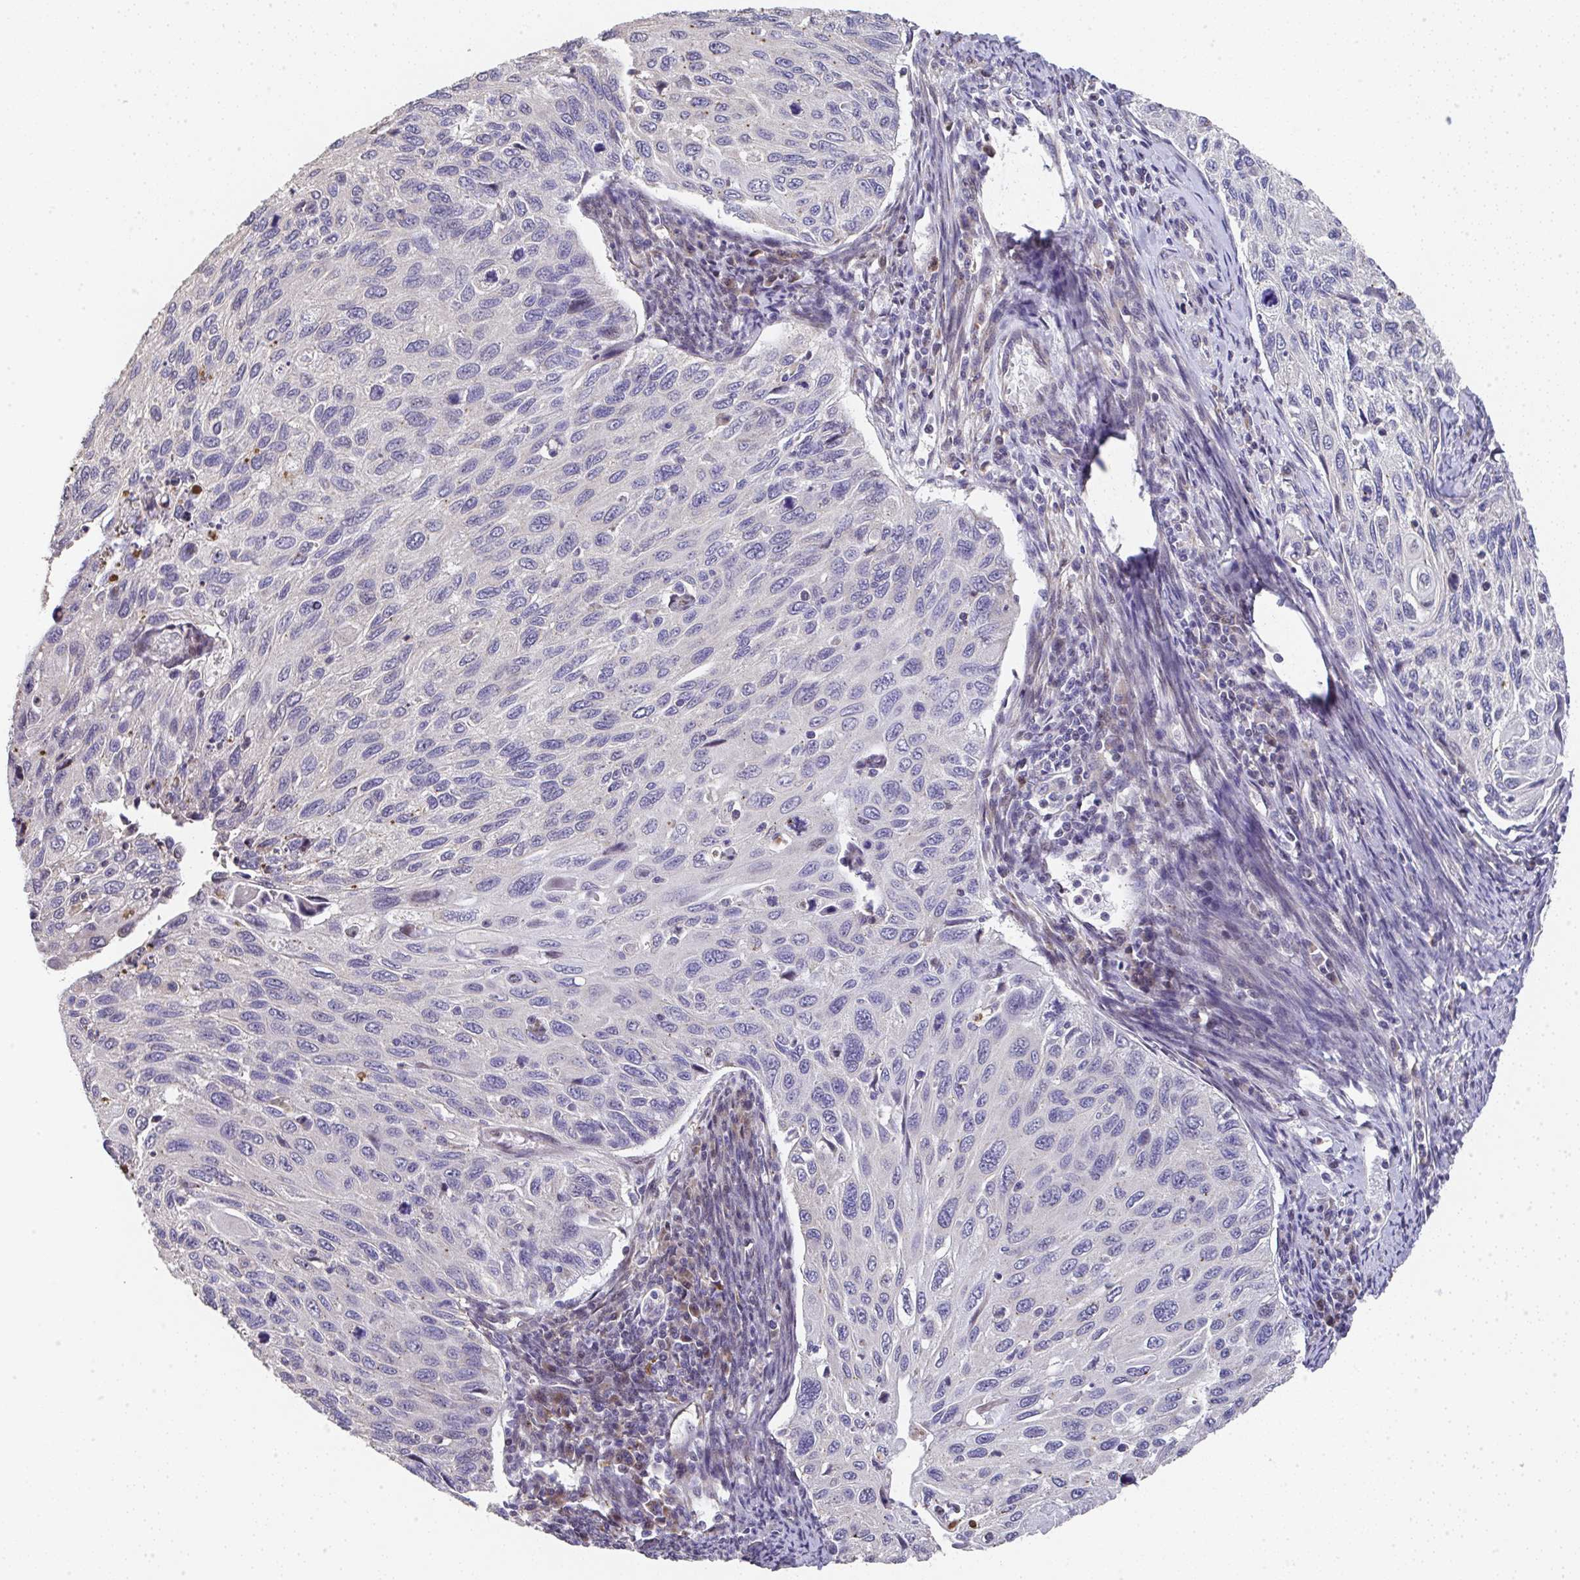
{"staining": {"intensity": "negative", "quantity": "none", "location": "none"}, "tissue": "cervical cancer", "cell_type": "Tumor cells", "image_type": "cancer", "snomed": [{"axis": "morphology", "description": "Squamous cell carcinoma, NOS"}, {"axis": "topography", "description": "Cervix"}], "caption": "Tumor cells show no significant staining in cervical squamous cell carcinoma.", "gene": "RUNDC3B", "patient": {"sex": "female", "age": 70}}